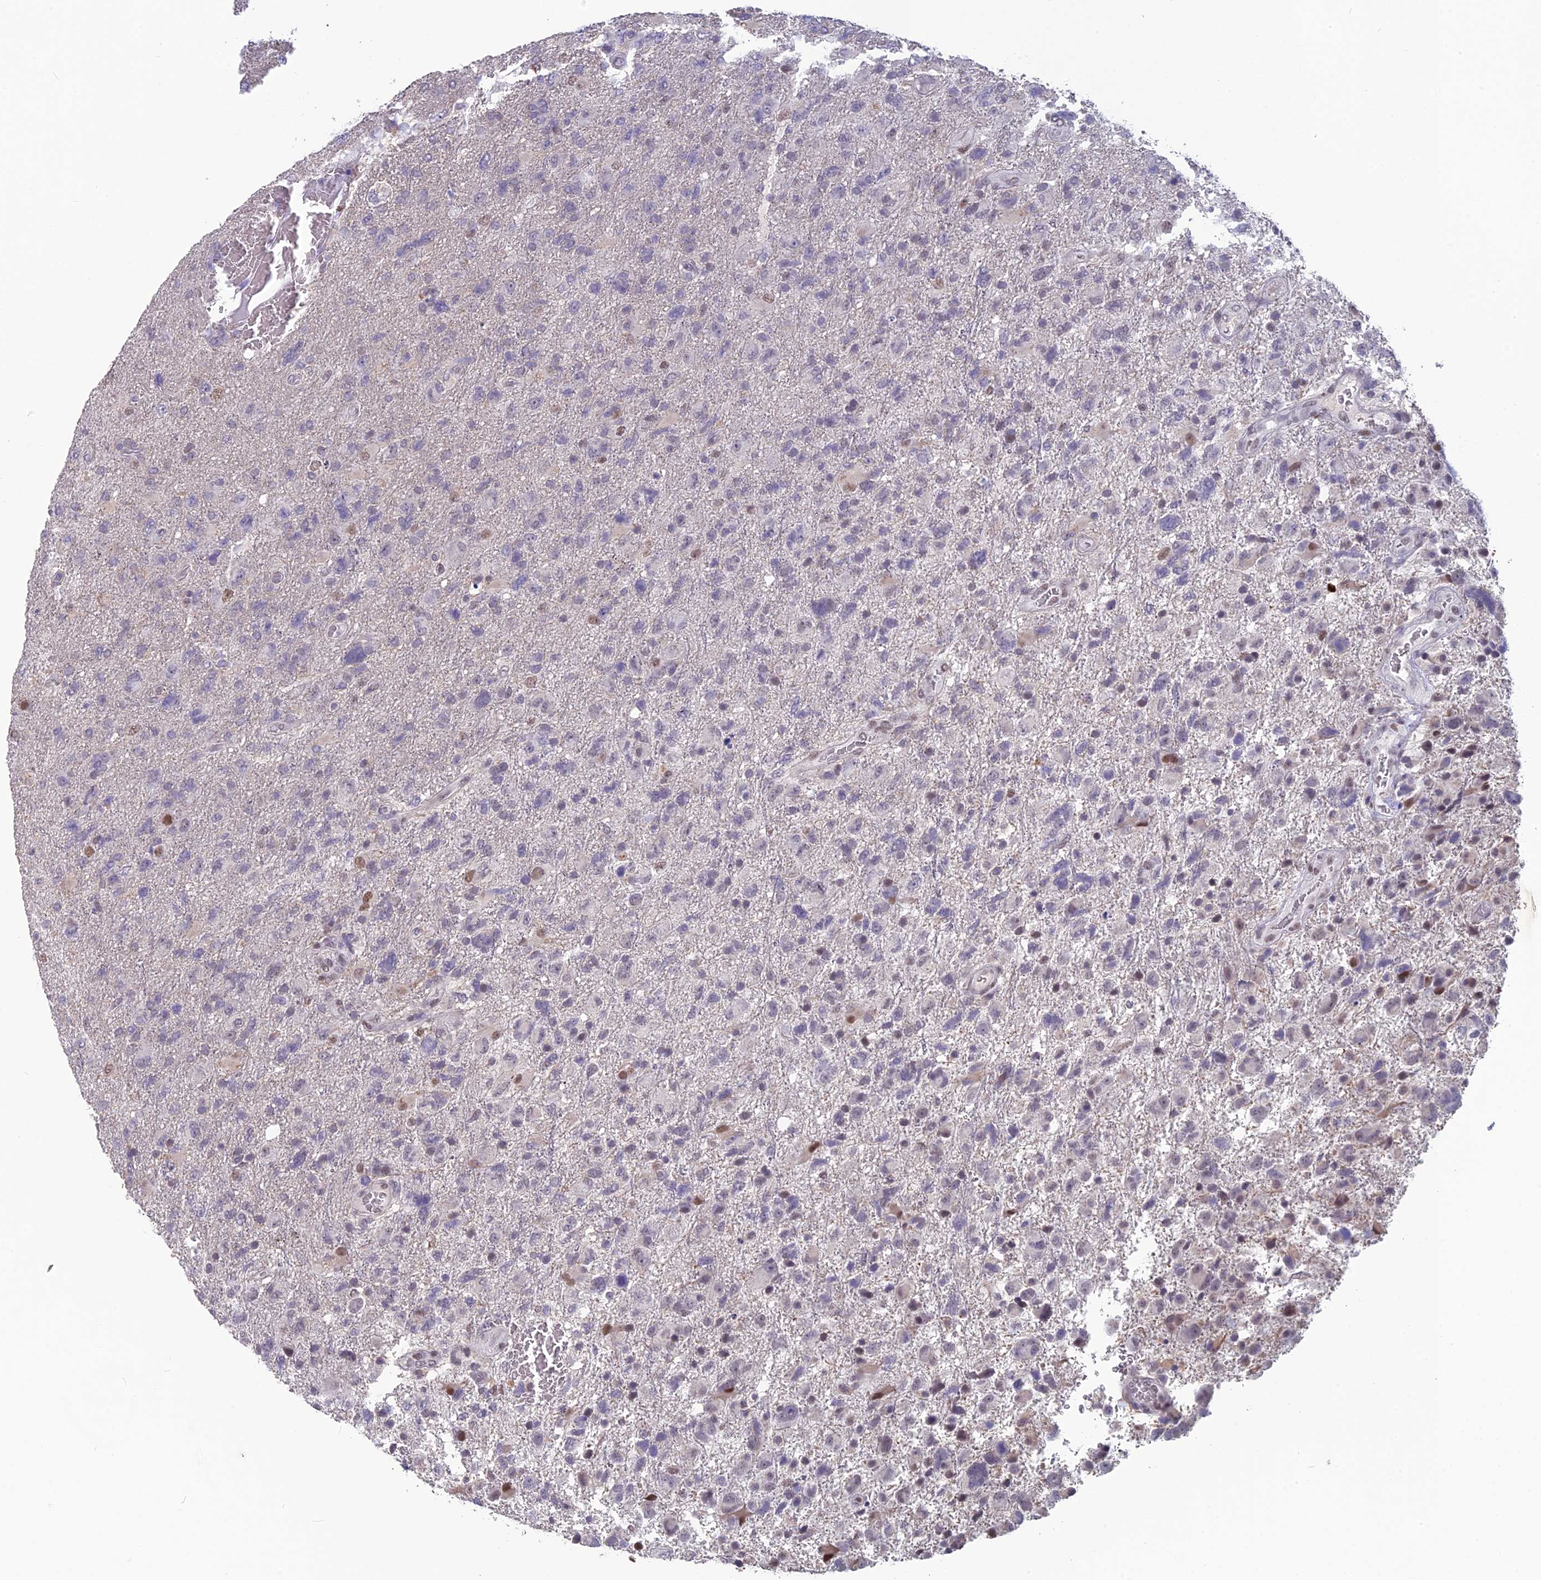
{"staining": {"intensity": "moderate", "quantity": "<25%", "location": "nuclear"}, "tissue": "glioma", "cell_type": "Tumor cells", "image_type": "cancer", "snomed": [{"axis": "morphology", "description": "Glioma, malignant, High grade"}, {"axis": "topography", "description": "Brain"}], "caption": "Moderate nuclear staining for a protein is identified in about <25% of tumor cells of malignant high-grade glioma using IHC.", "gene": "MT-CO3", "patient": {"sex": "male", "age": 61}}